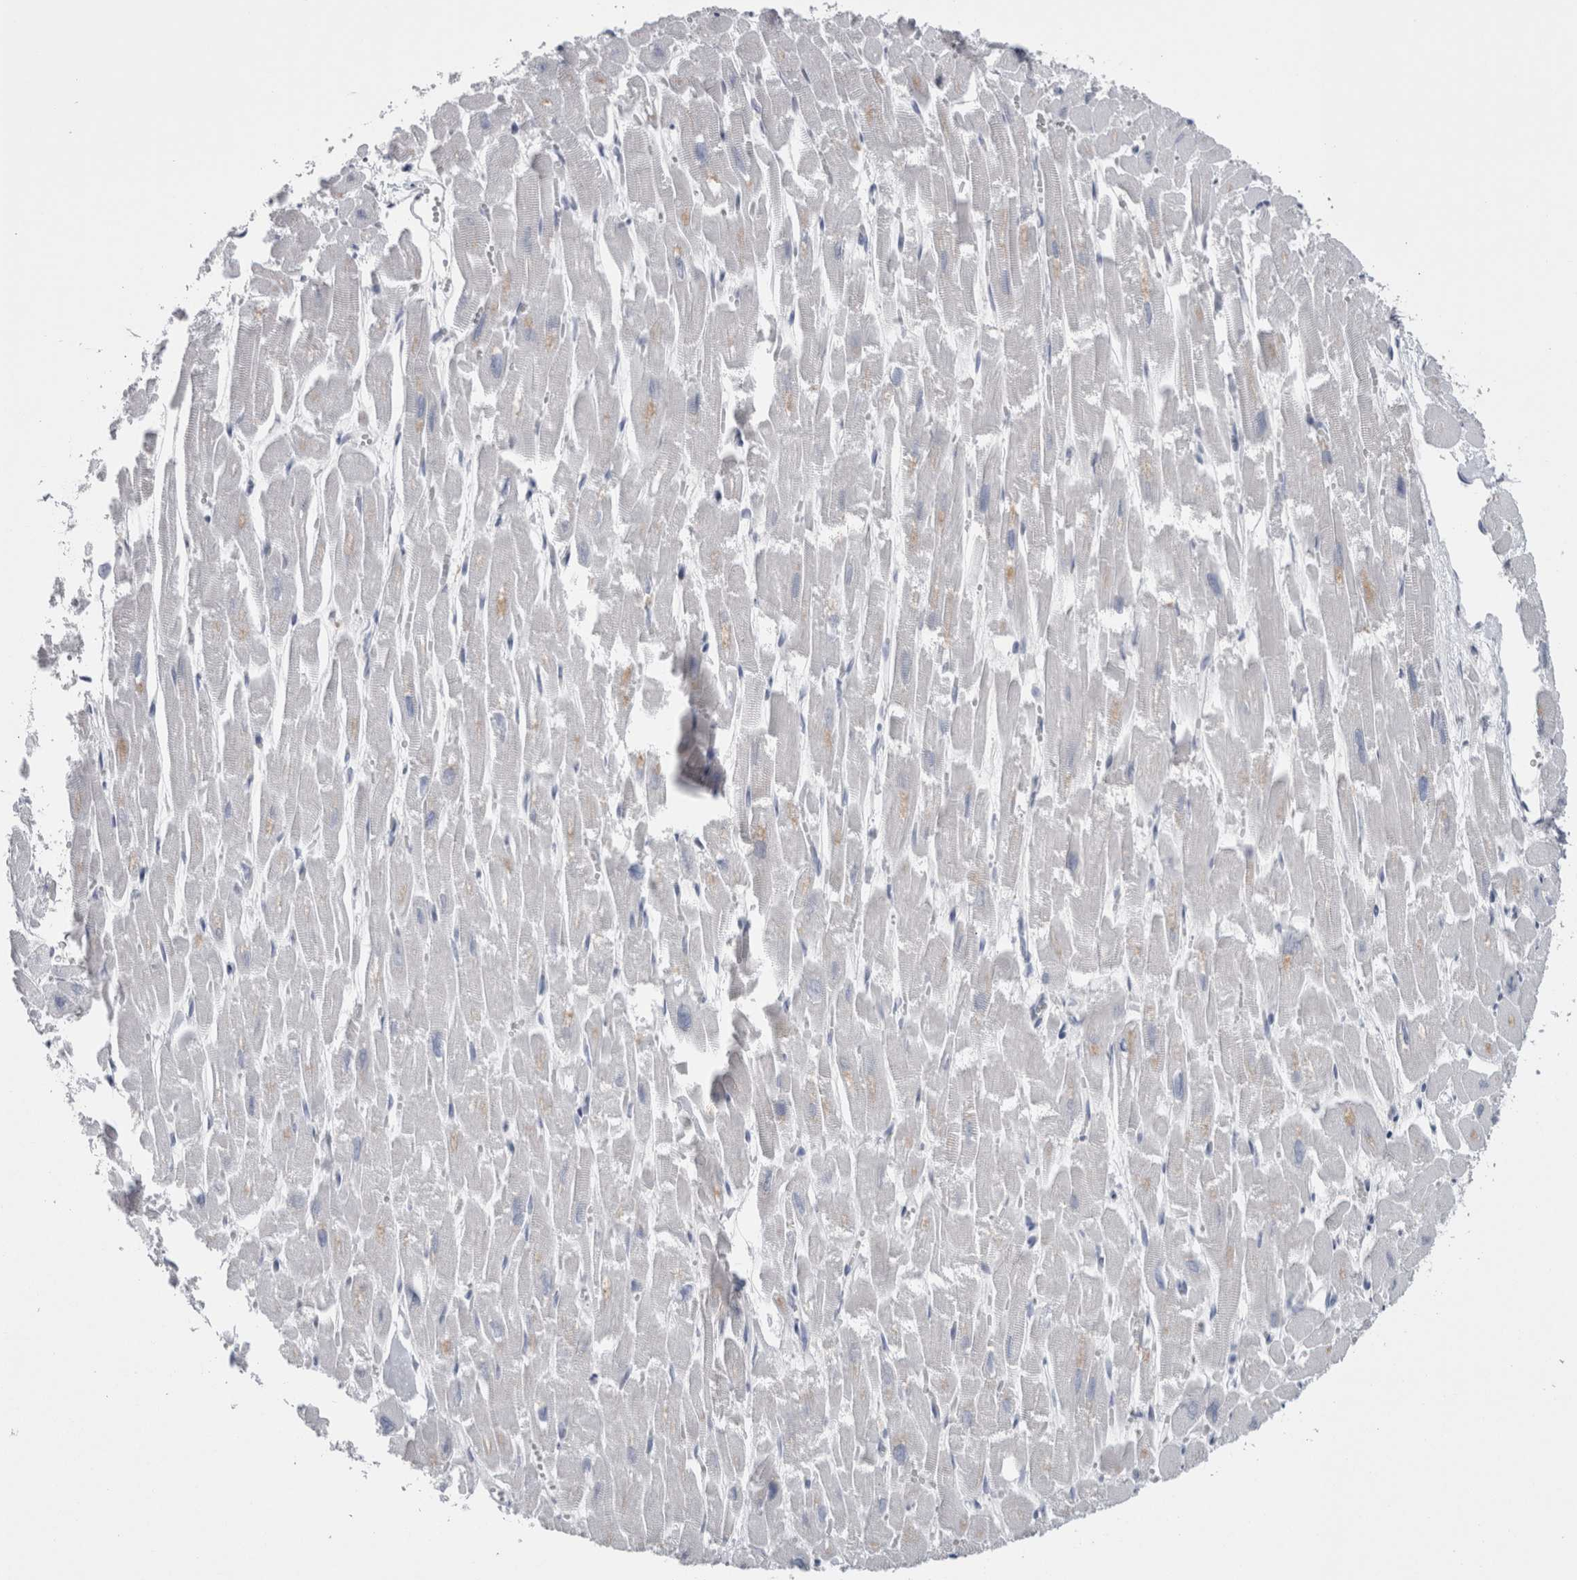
{"staining": {"intensity": "weak", "quantity": "<25%", "location": "cytoplasmic/membranous"}, "tissue": "heart muscle", "cell_type": "Cardiomyocytes", "image_type": "normal", "snomed": [{"axis": "morphology", "description": "Normal tissue, NOS"}, {"axis": "topography", "description": "Heart"}], "caption": "Cardiomyocytes show no significant protein expression in unremarkable heart muscle.", "gene": "CA8", "patient": {"sex": "male", "age": 54}}